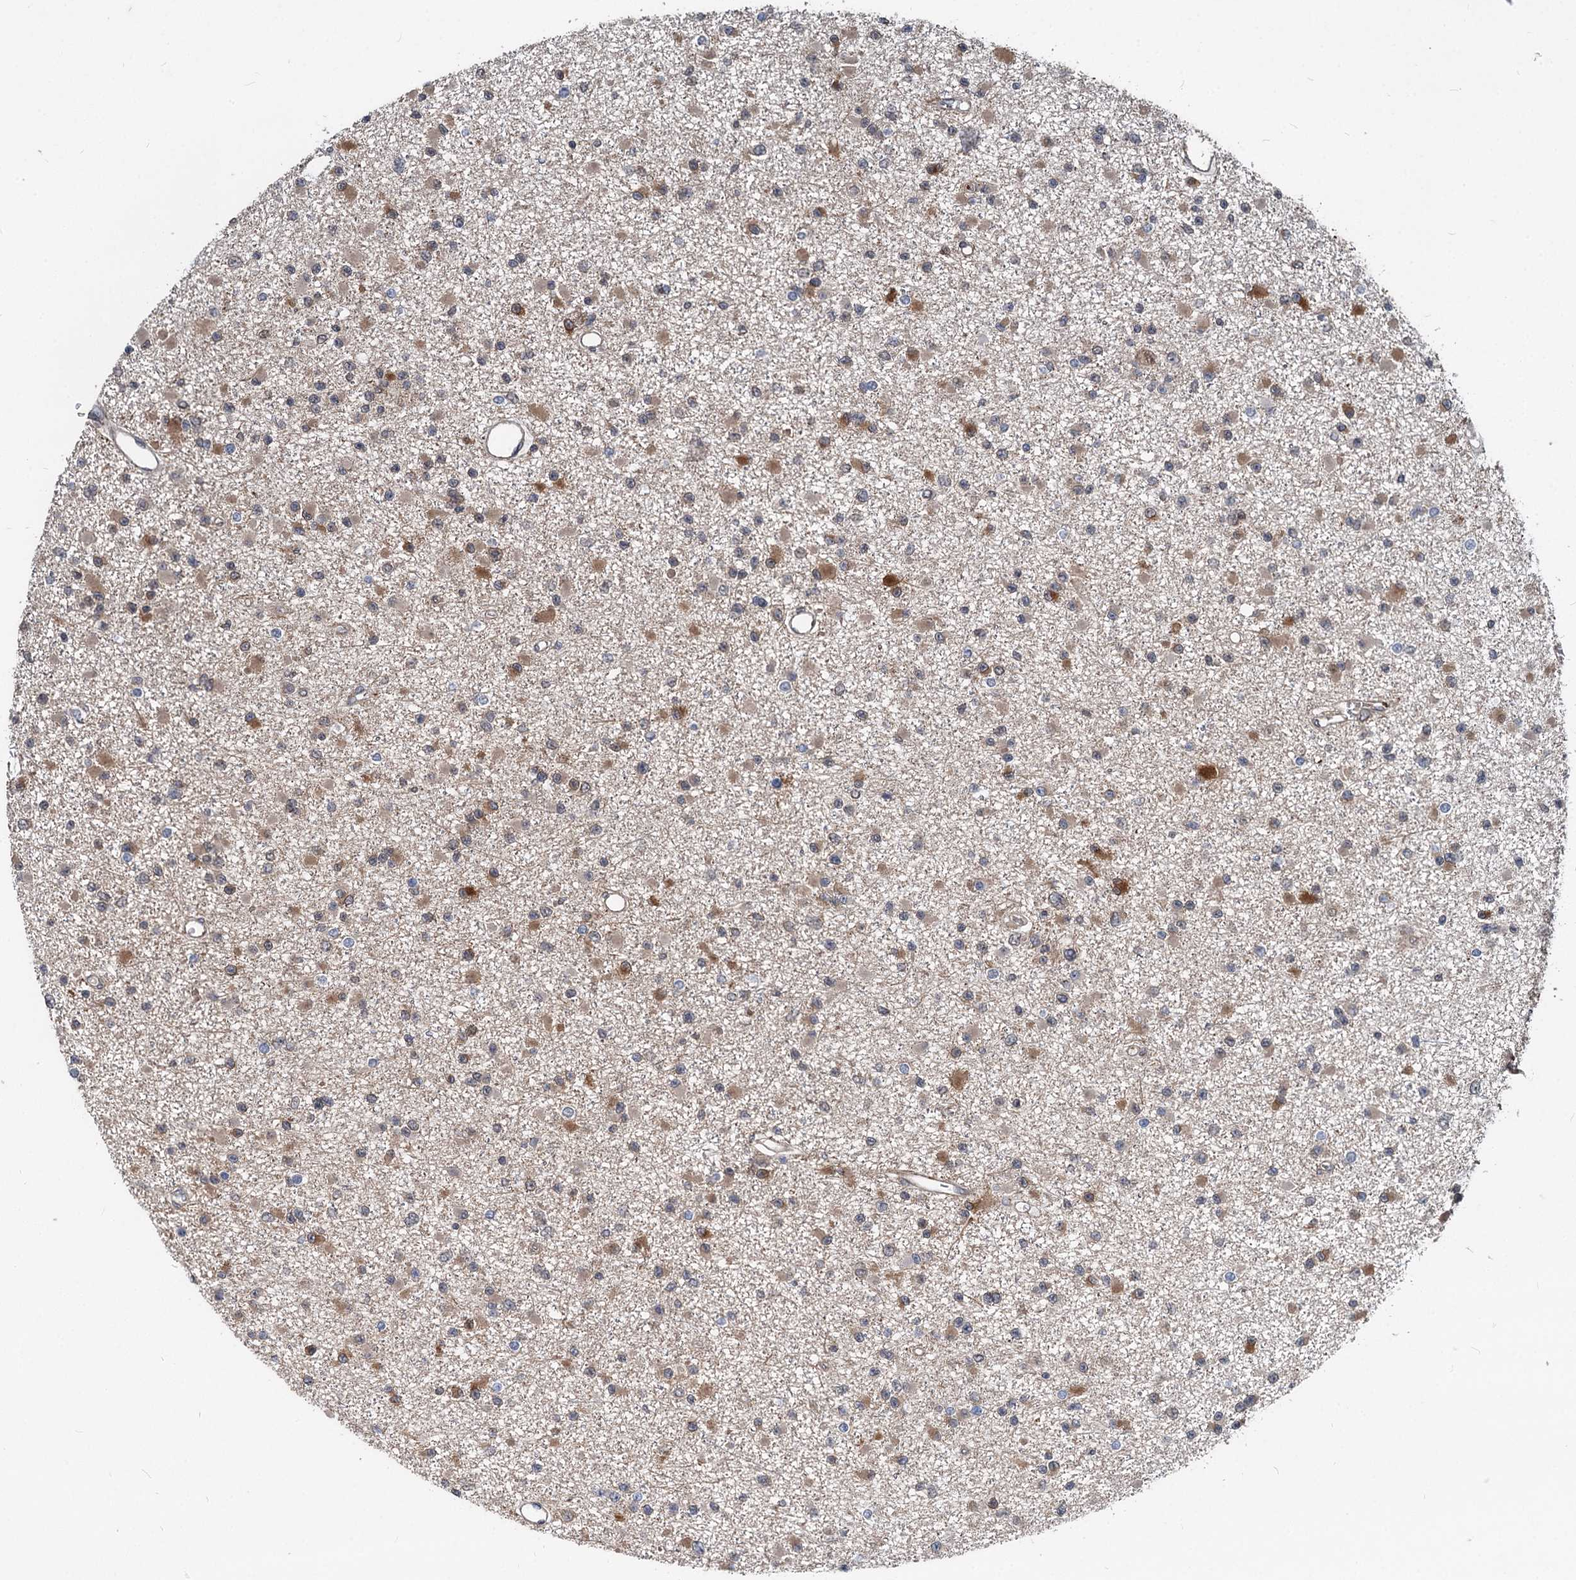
{"staining": {"intensity": "moderate", "quantity": "<25%", "location": "cytoplasmic/membranous"}, "tissue": "glioma", "cell_type": "Tumor cells", "image_type": "cancer", "snomed": [{"axis": "morphology", "description": "Glioma, malignant, Low grade"}, {"axis": "topography", "description": "Brain"}], "caption": "This is an image of immunohistochemistry (IHC) staining of malignant glioma (low-grade), which shows moderate positivity in the cytoplasmic/membranous of tumor cells.", "gene": "STIM1", "patient": {"sex": "female", "age": 22}}